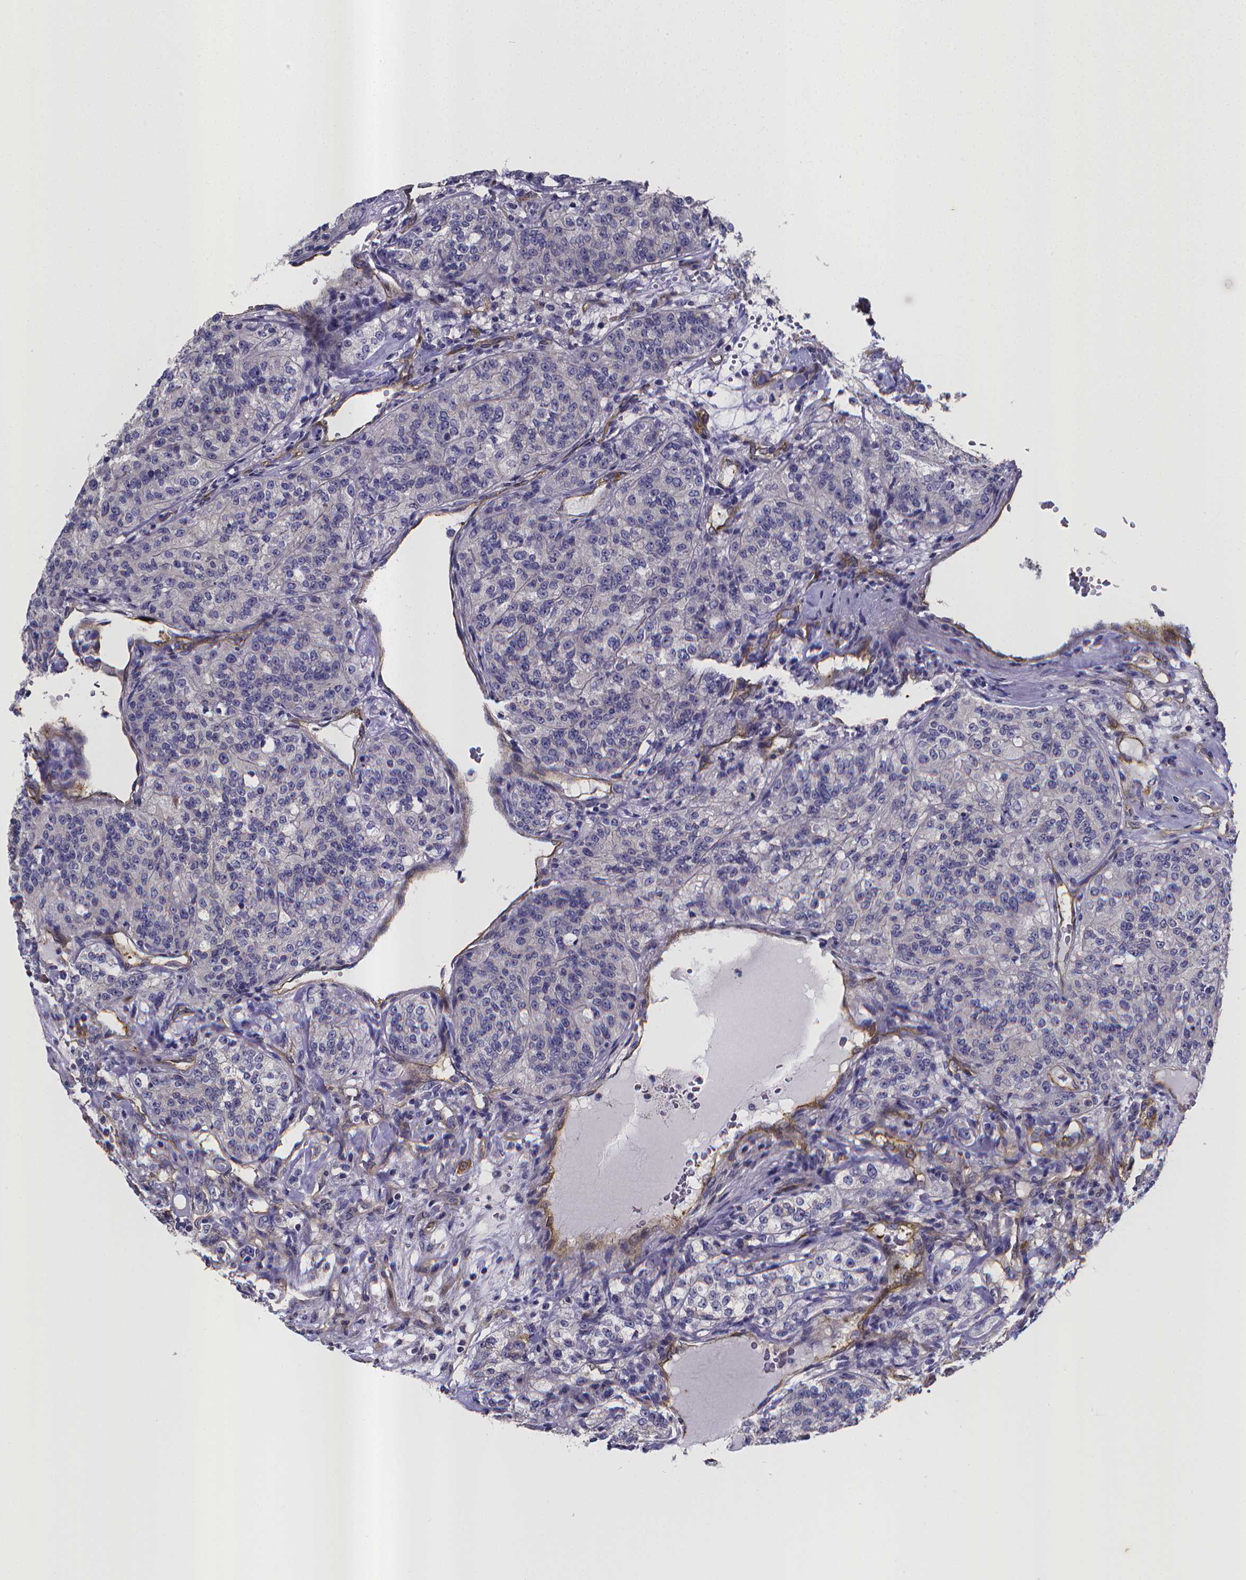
{"staining": {"intensity": "negative", "quantity": "none", "location": "none"}, "tissue": "renal cancer", "cell_type": "Tumor cells", "image_type": "cancer", "snomed": [{"axis": "morphology", "description": "Adenocarcinoma, NOS"}, {"axis": "topography", "description": "Kidney"}], "caption": "Tumor cells are negative for brown protein staining in renal adenocarcinoma.", "gene": "RERG", "patient": {"sex": "female", "age": 63}}